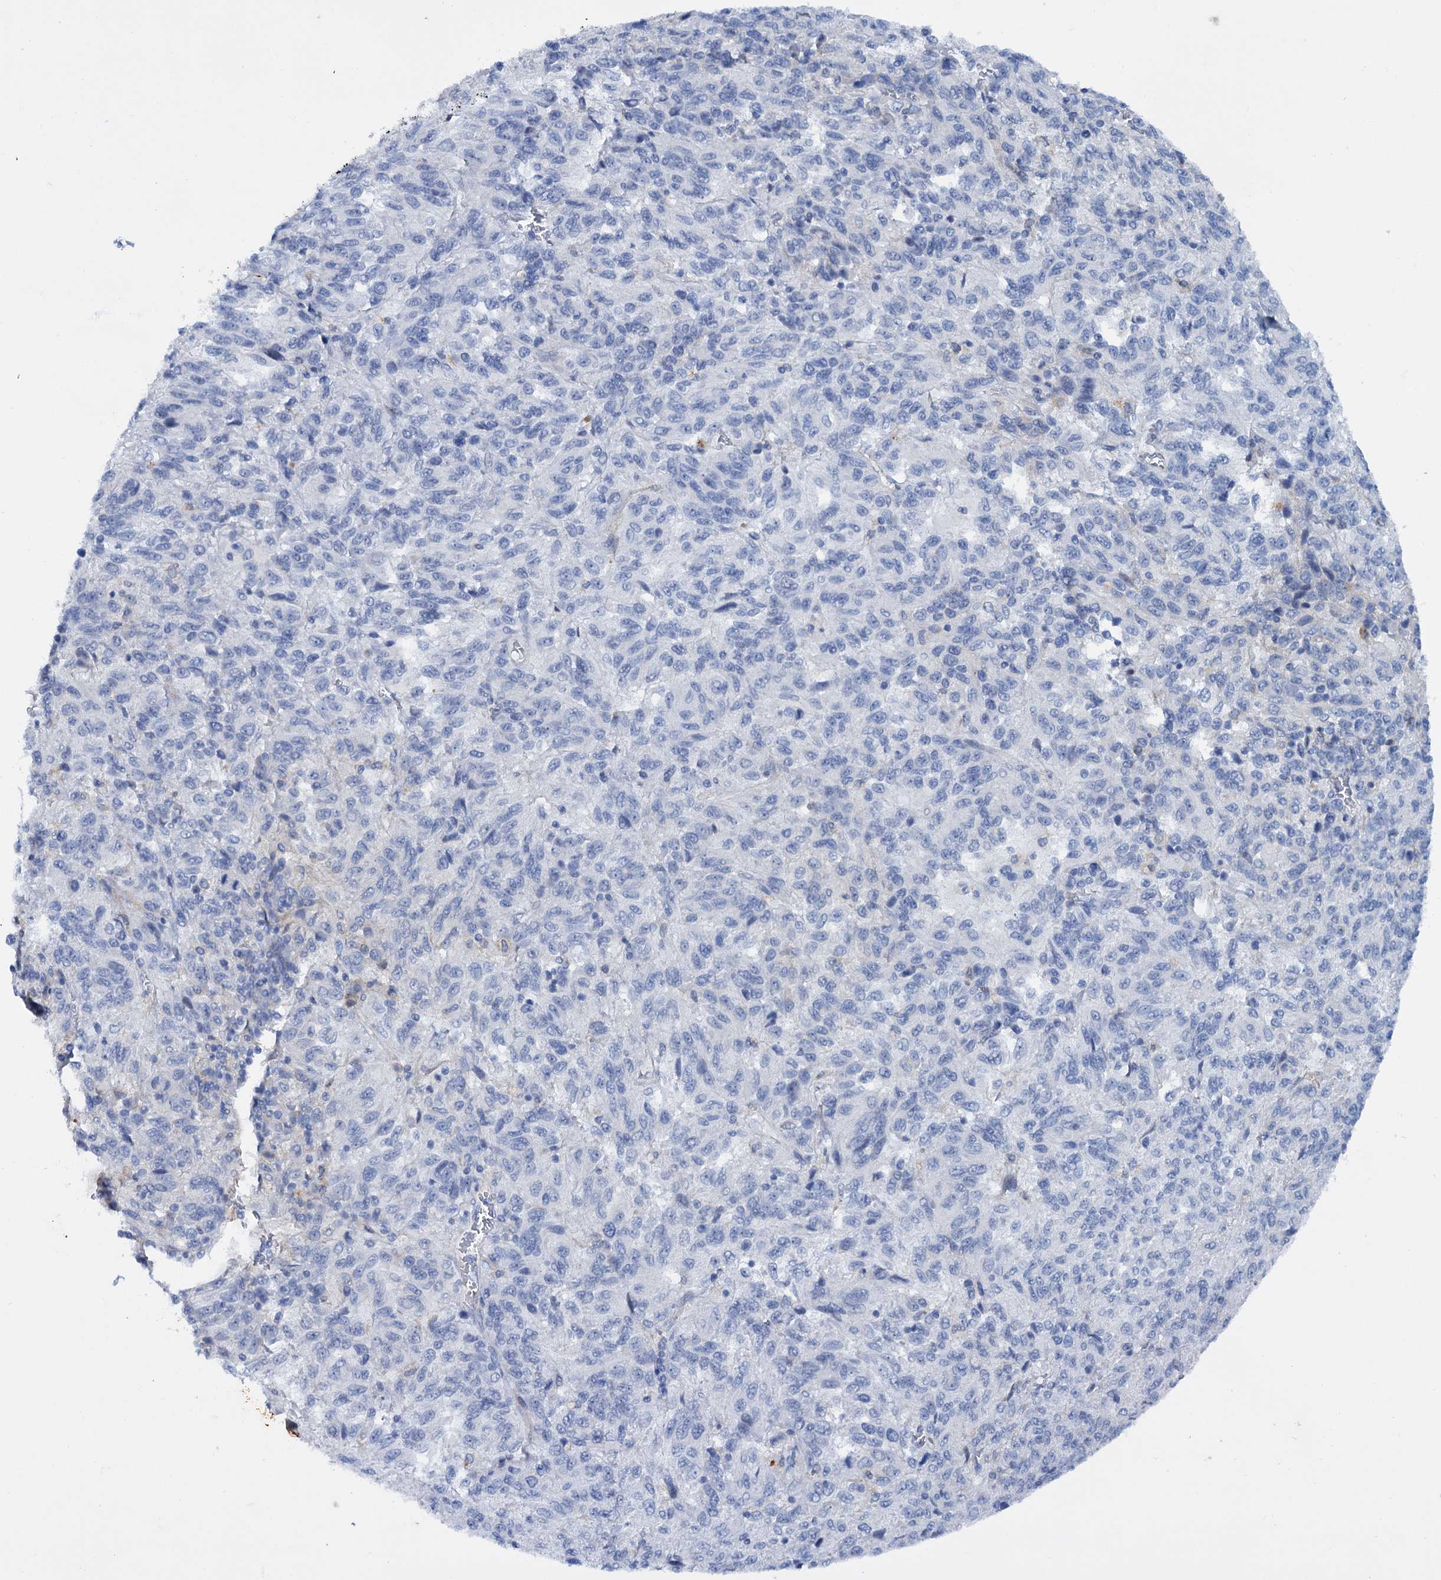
{"staining": {"intensity": "negative", "quantity": "none", "location": "none"}, "tissue": "melanoma", "cell_type": "Tumor cells", "image_type": "cancer", "snomed": [{"axis": "morphology", "description": "Malignant melanoma, Metastatic site"}, {"axis": "topography", "description": "Lung"}], "caption": "Photomicrograph shows no protein expression in tumor cells of malignant melanoma (metastatic site) tissue.", "gene": "FAAP20", "patient": {"sex": "male", "age": 64}}